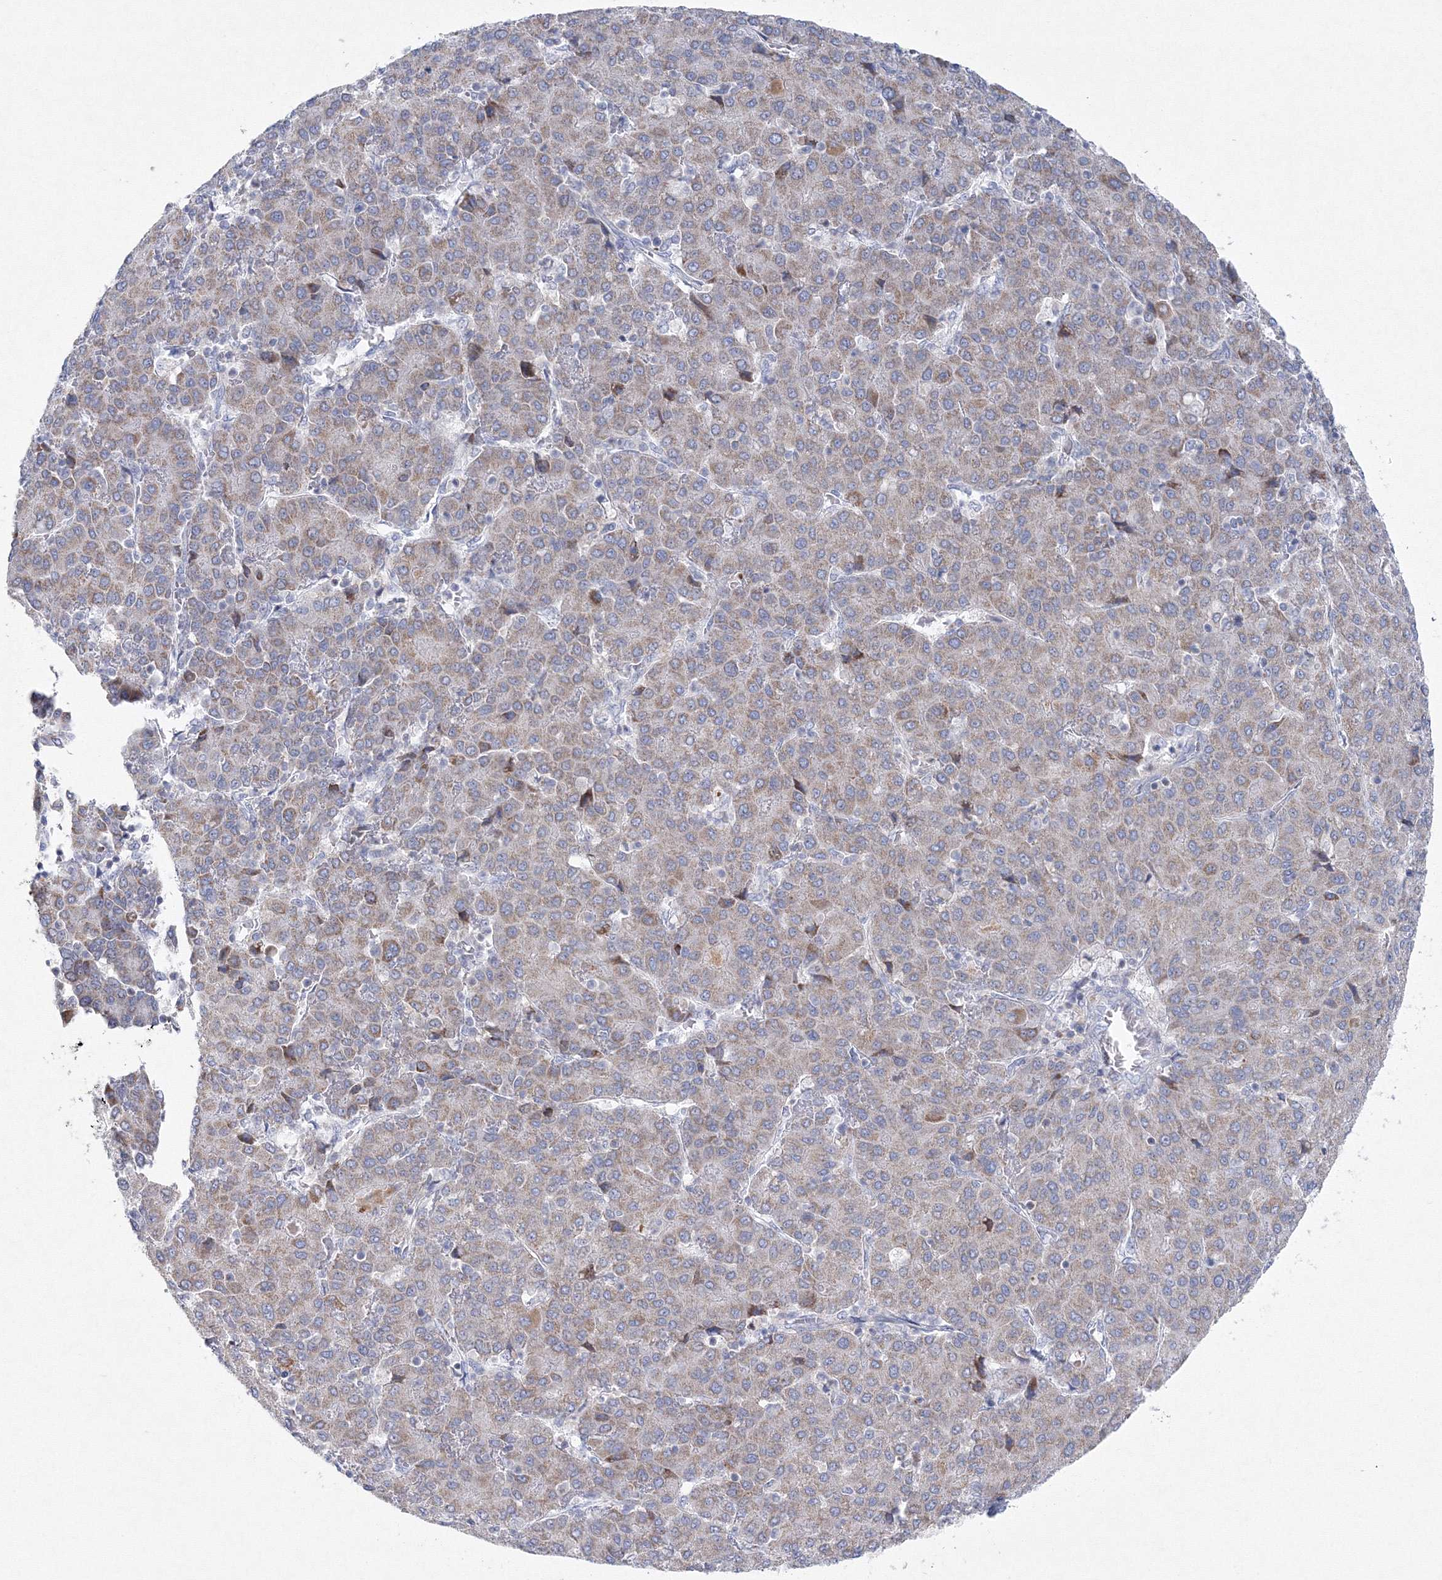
{"staining": {"intensity": "negative", "quantity": "none", "location": "none"}, "tissue": "liver cancer", "cell_type": "Tumor cells", "image_type": "cancer", "snomed": [{"axis": "morphology", "description": "Carcinoma, Hepatocellular, NOS"}, {"axis": "topography", "description": "Liver"}], "caption": "There is no significant staining in tumor cells of hepatocellular carcinoma (liver).", "gene": "NIPAL1", "patient": {"sex": "male", "age": 65}}